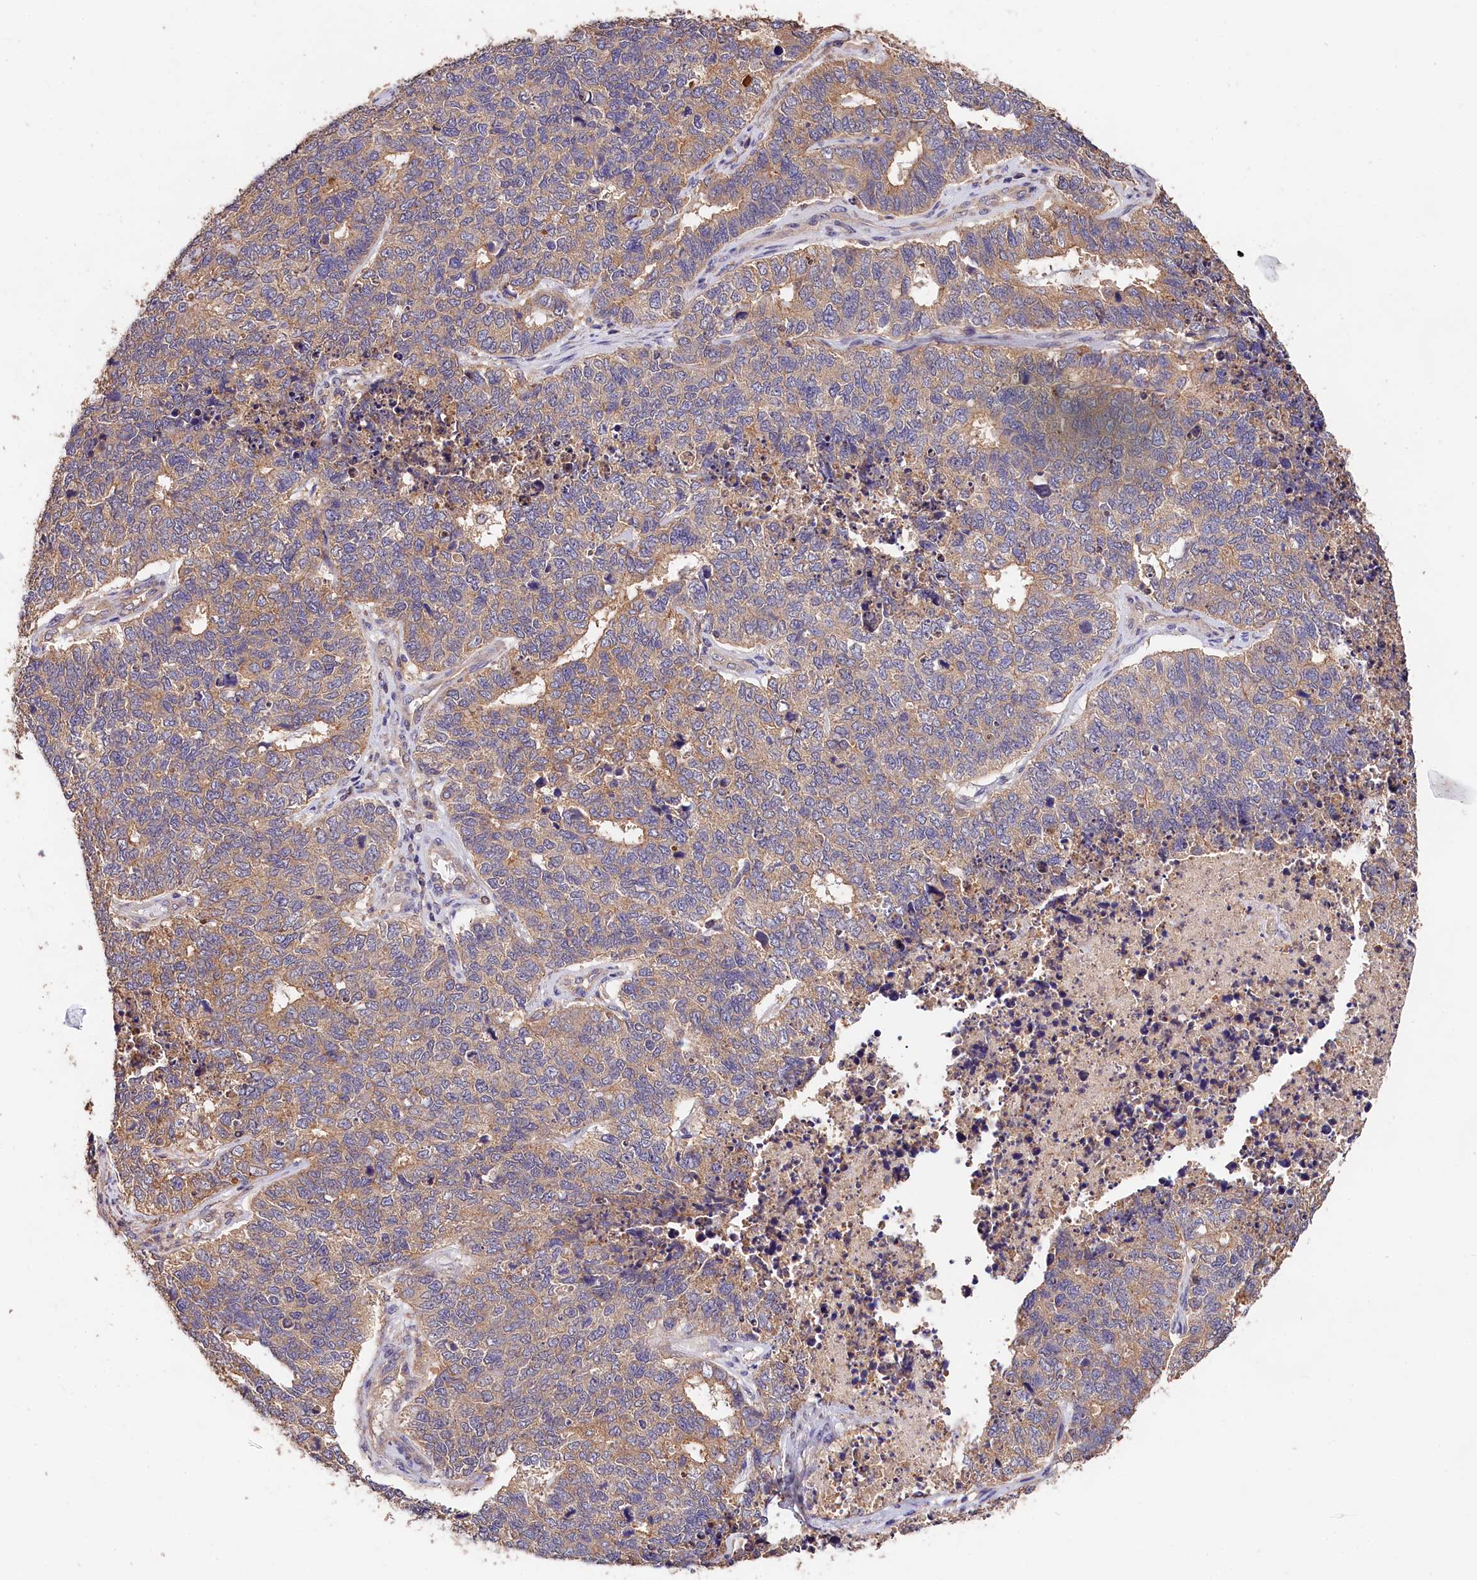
{"staining": {"intensity": "weak", "quantity": "25%-75%", "location": "cytoplasmic/membranous"}, "tissue": "cervical cancer", "cell_type": "Tumor cells", "image_type": "cancer", "snomed": [{"axis": "morphology", "description": "Squamous cell carcinoma, NOS"}, {"axis": "topography", "description": "Cervix"}], "caption": "Immunohistochemical staining of human squamous cell carcinoma (cervical) demonstrates low levels of weak cytoplasmic/membranous staining in about 25%-75% of tumor cells.", "gene": "OAS3", "patient": {"sex": "female", "age": 63}}